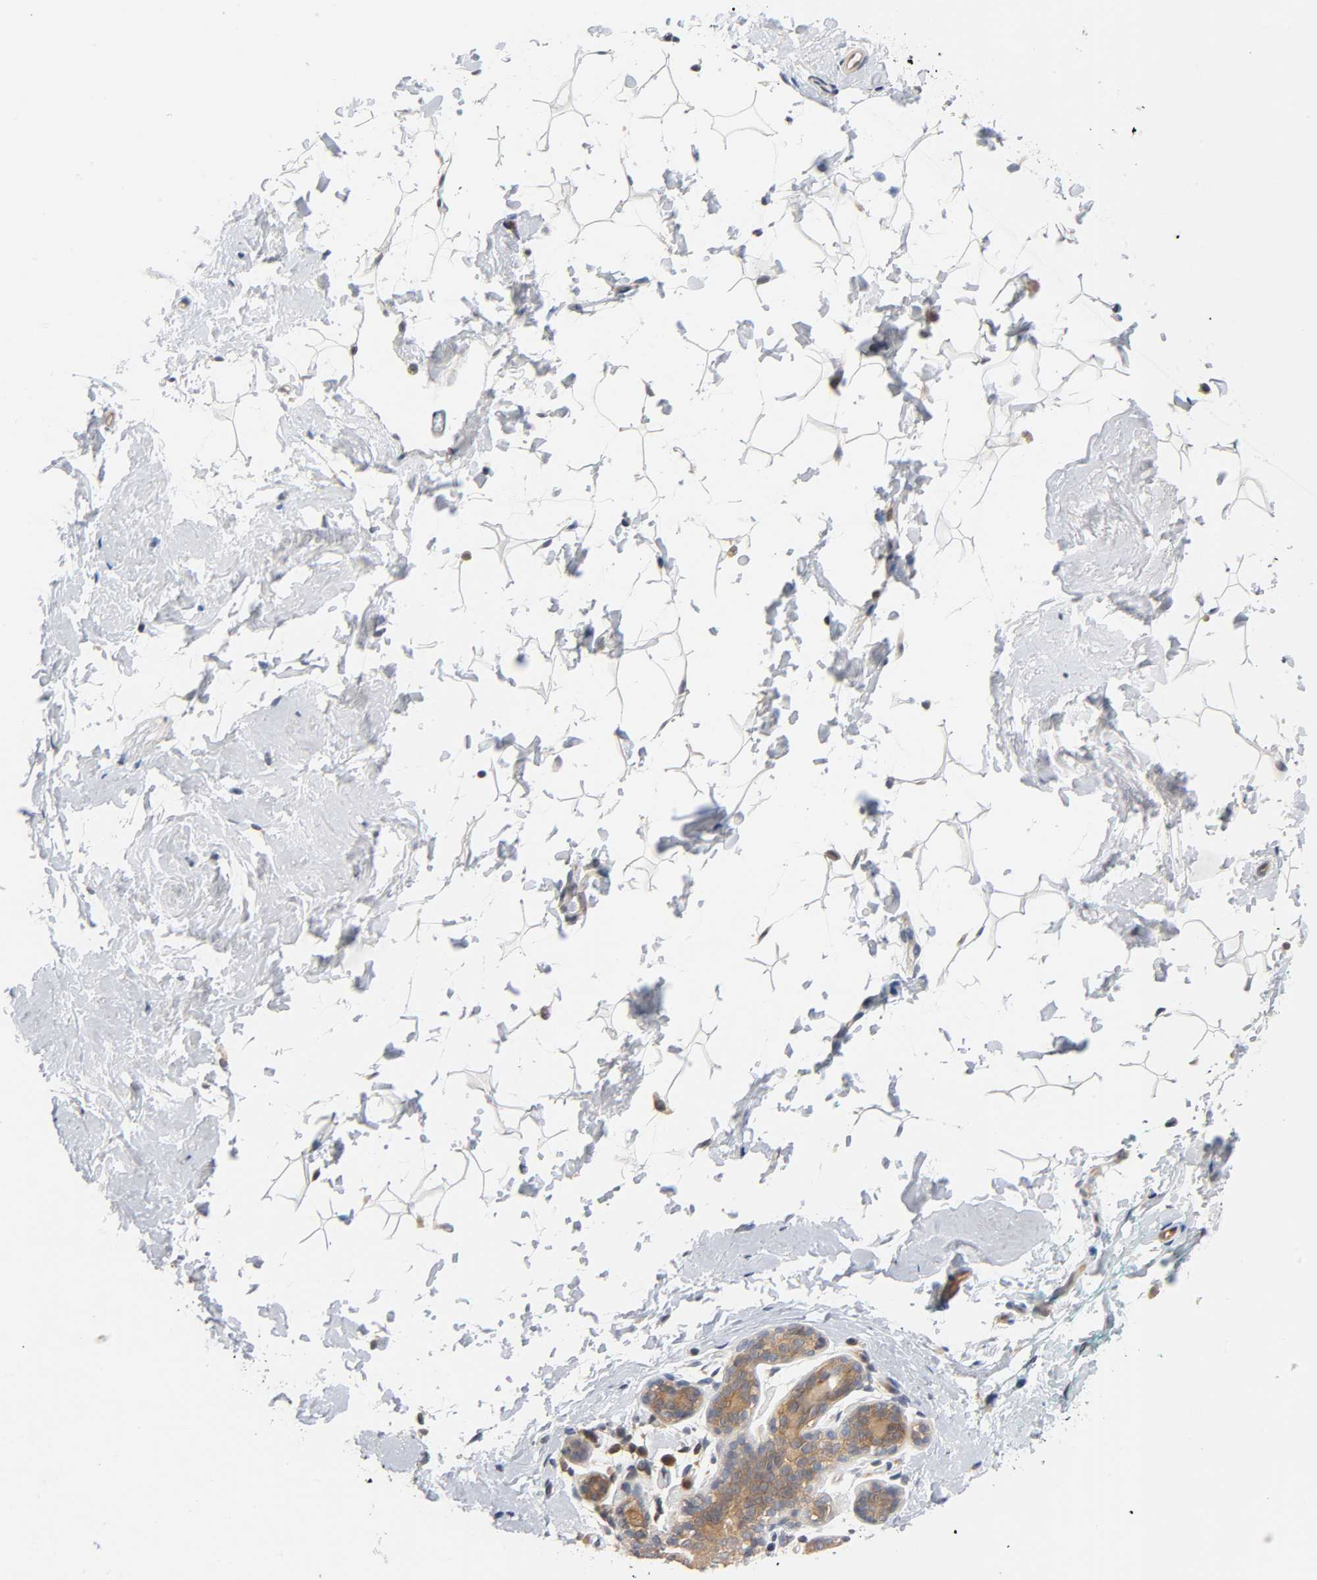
{"staining": {"intensity": "weak", "quantity": "<25%", "location": "cytoplasmic/membranous"}, "tissue": "breast", "cell_type": "Adipocytes", "image_type": "normal", "snomed": [{"axis": "morphology", "description": "Normal tissue, NOS"}, {"axis": "topography", "description": "Breast"}], "caption": "An immunohistochemistry histopathology image of benign breast is shown. There is no staining in adipocytes of breast.", "gene": "PRKAB1", "patient": {"sex": "female", "age": 52}}